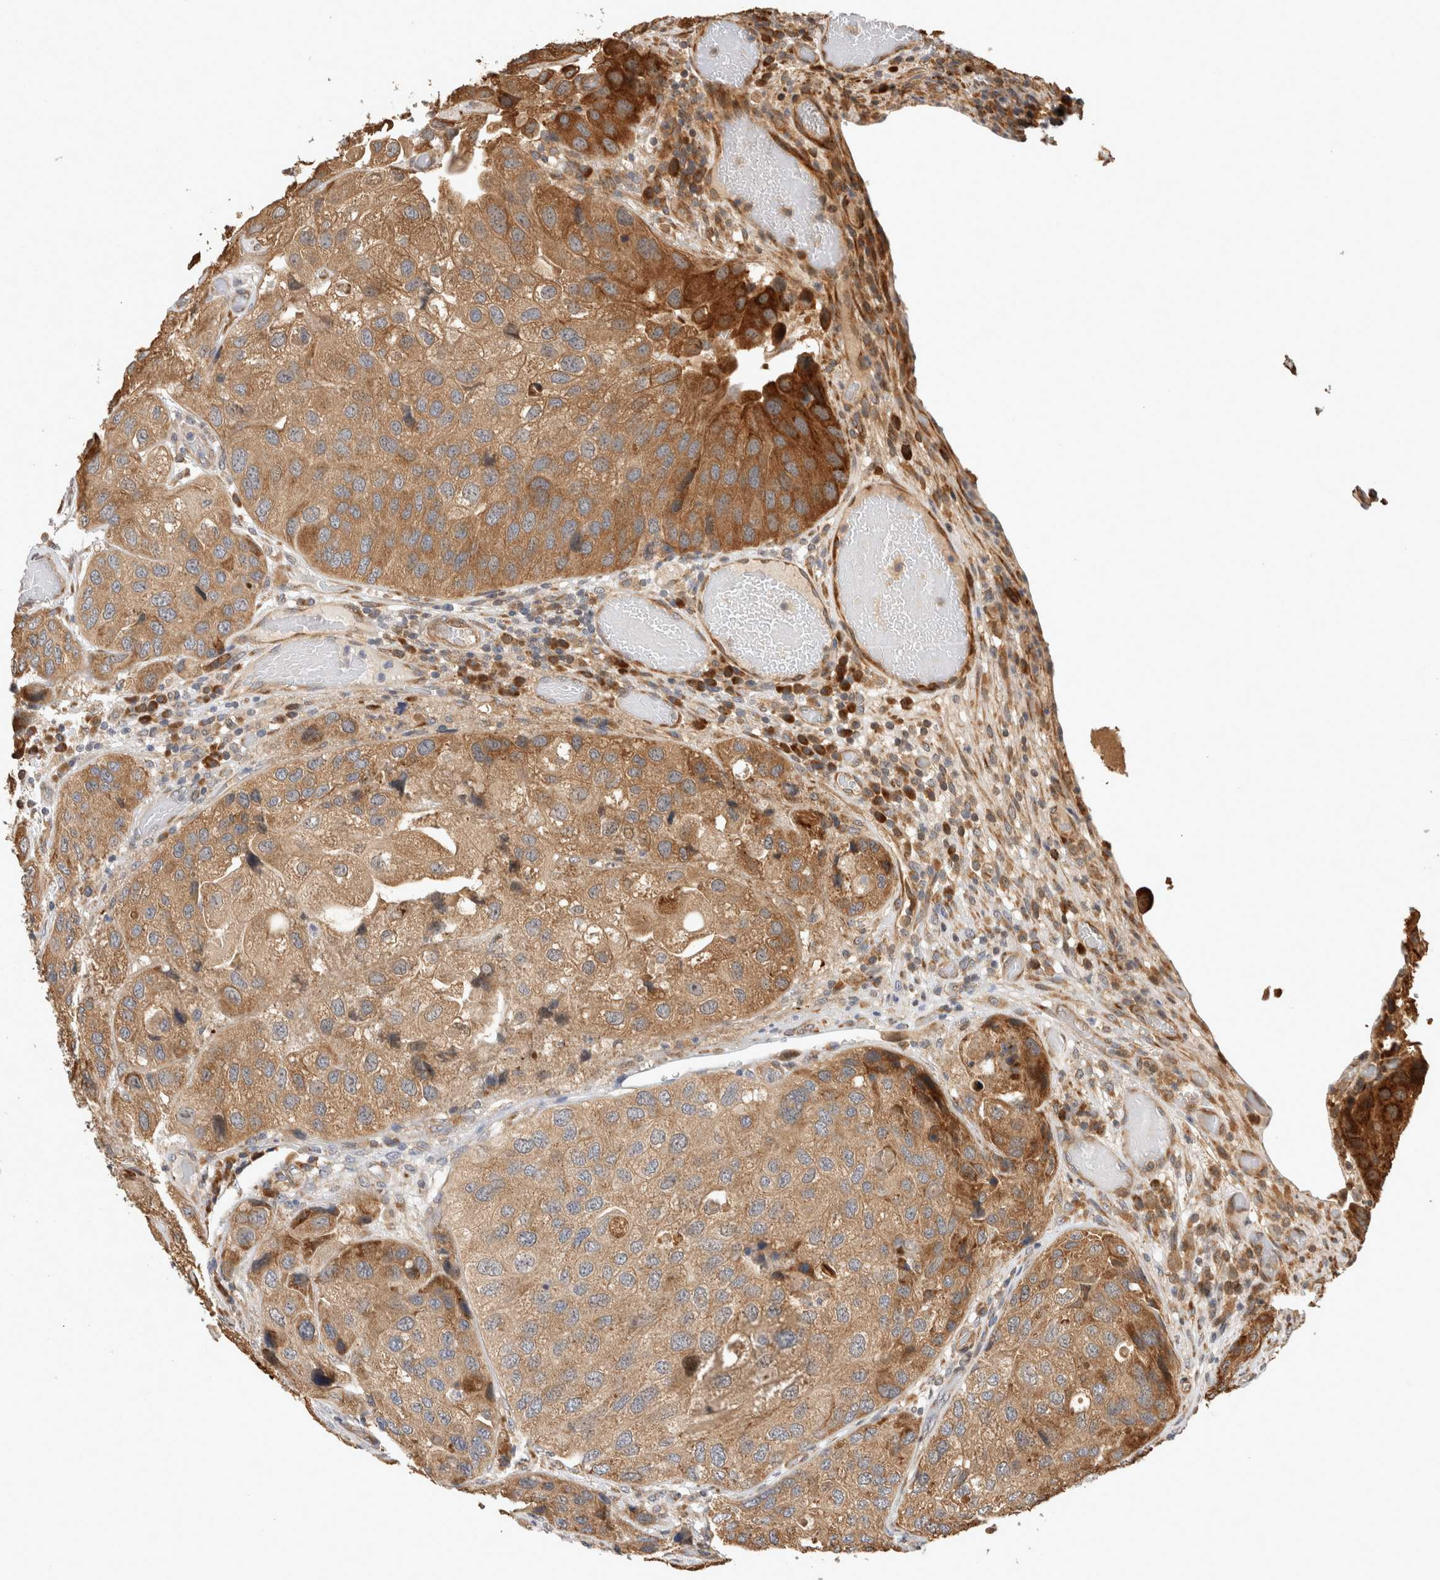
{"staining": {"intensity": "moderate", "quantity": ">75%", "location": "cytoplasmic/membranous"}, "tissue": "urothelial cancer", "cell_type": "Tumor cells", "image_type": "cancer", "snomed": [{"axis": "morphology", "description": "Urothelial carcinoma, High grade"}, {"axis": "topography", "description": "Urinary bladder"}], "caption": "Urothelial cancer tissue displays moderate cytoplasmic/membranous staining in approximately >75% of tumor cells, visualized by immunohistochemistry. Immunohistochemistry (ihc) stains the protein in brown and the nuclei are stained blue.", "gene": "PCDHB15", "patient": {"sex": "female", "age": 64}}